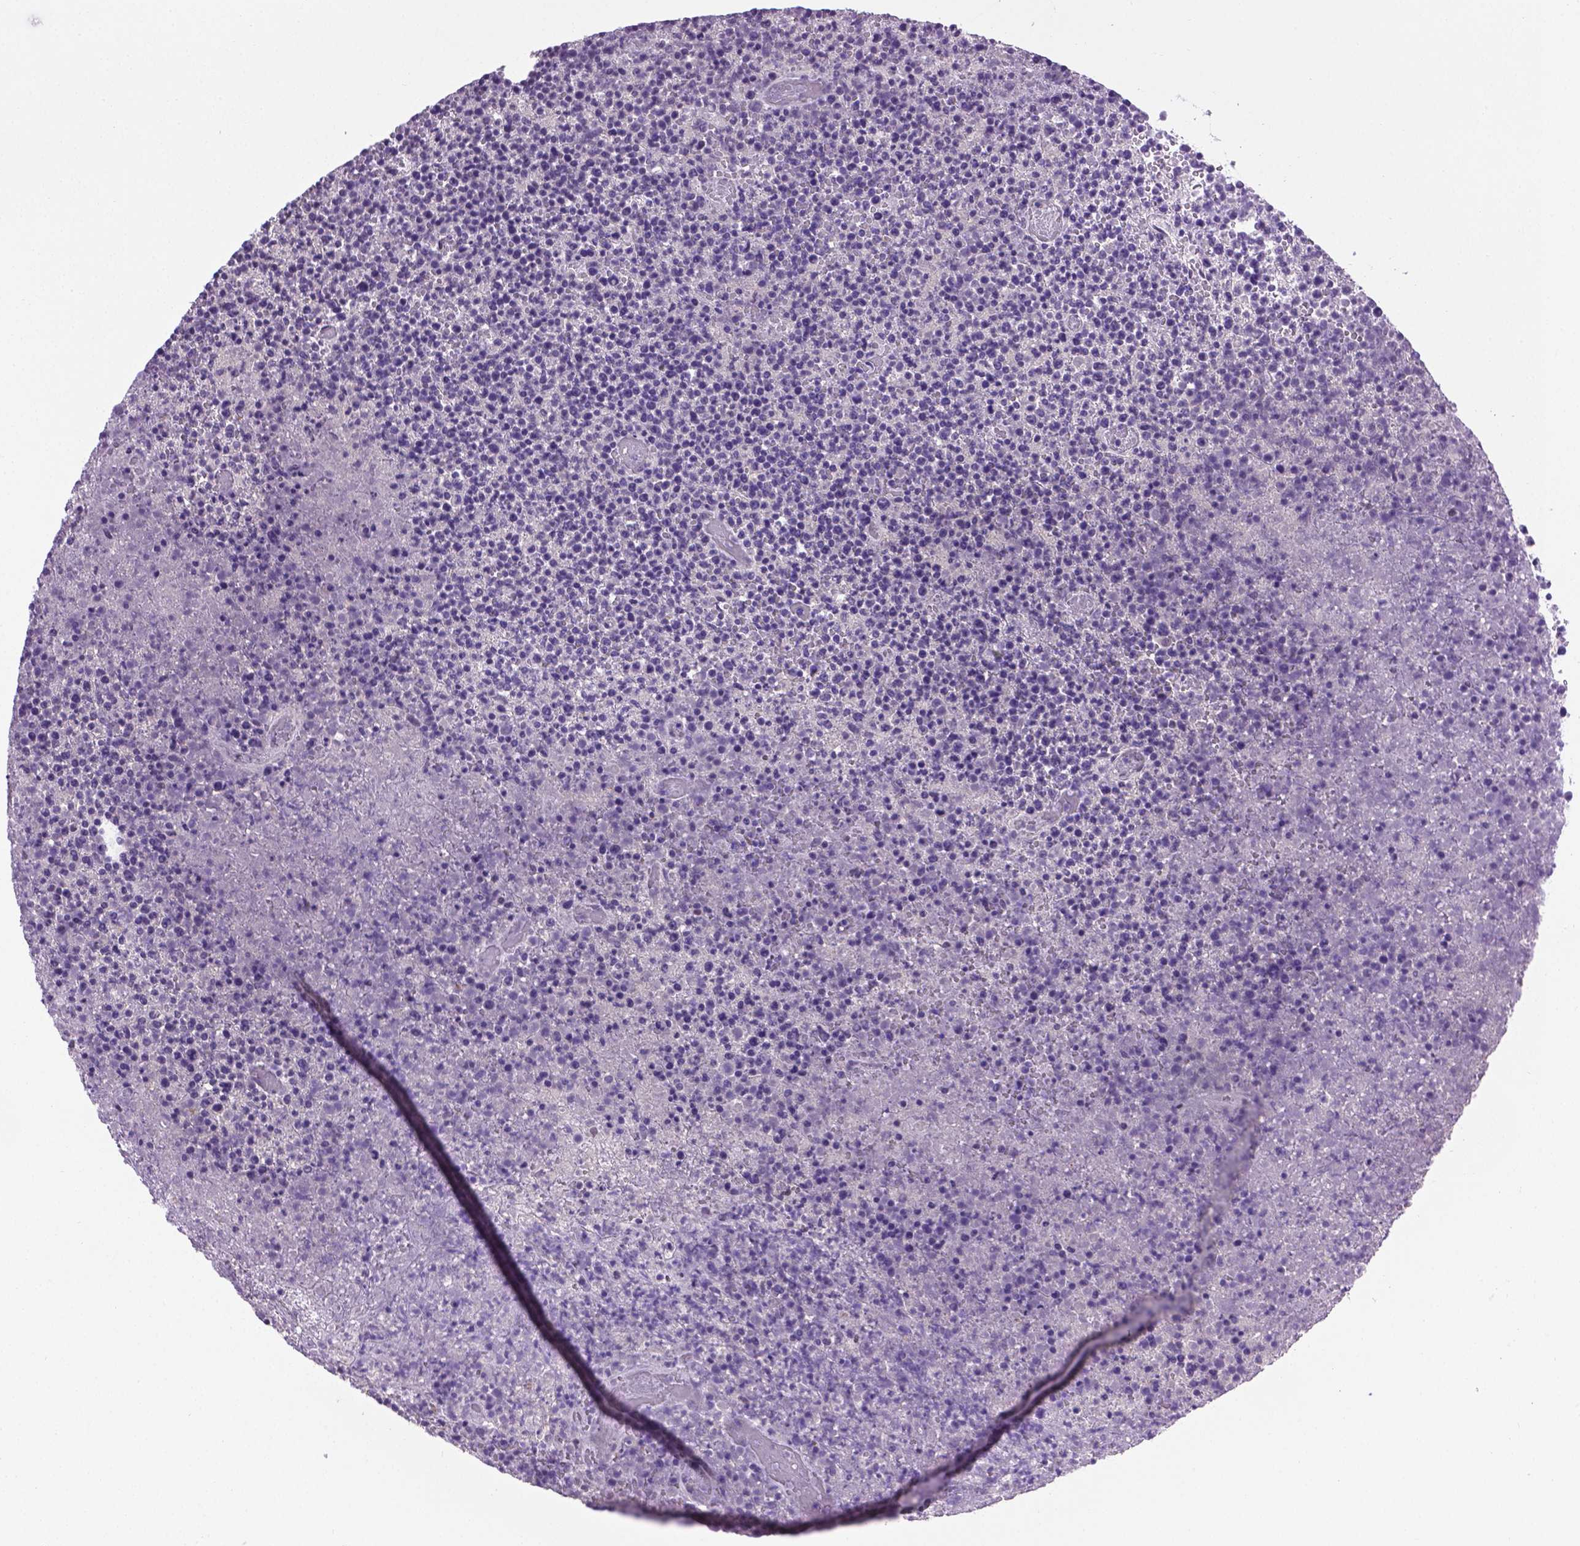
{"staining": {"intensity": "negative", "quantity": "none", "location": "none"}, "tissue": "lymphoma", "cell_type": "Tumor cells", "image_type": "cancer", "snomed": [{"axis": "morphology", "description": "Malignant lymphoma, non-Hodgkin's type, High grade"}, {"axis": "topography", "description": "Lymph node"}], "caption": "High power microscopy micrograph of an immunohistochemistry (IHC) photomicrograph of high-grade malignant lymphoma, non-Hodgkin's type, revealing no significant positivity in tumor cells.", "gene": "ABI2", "patient": {"sex": "male", "age": 13}}